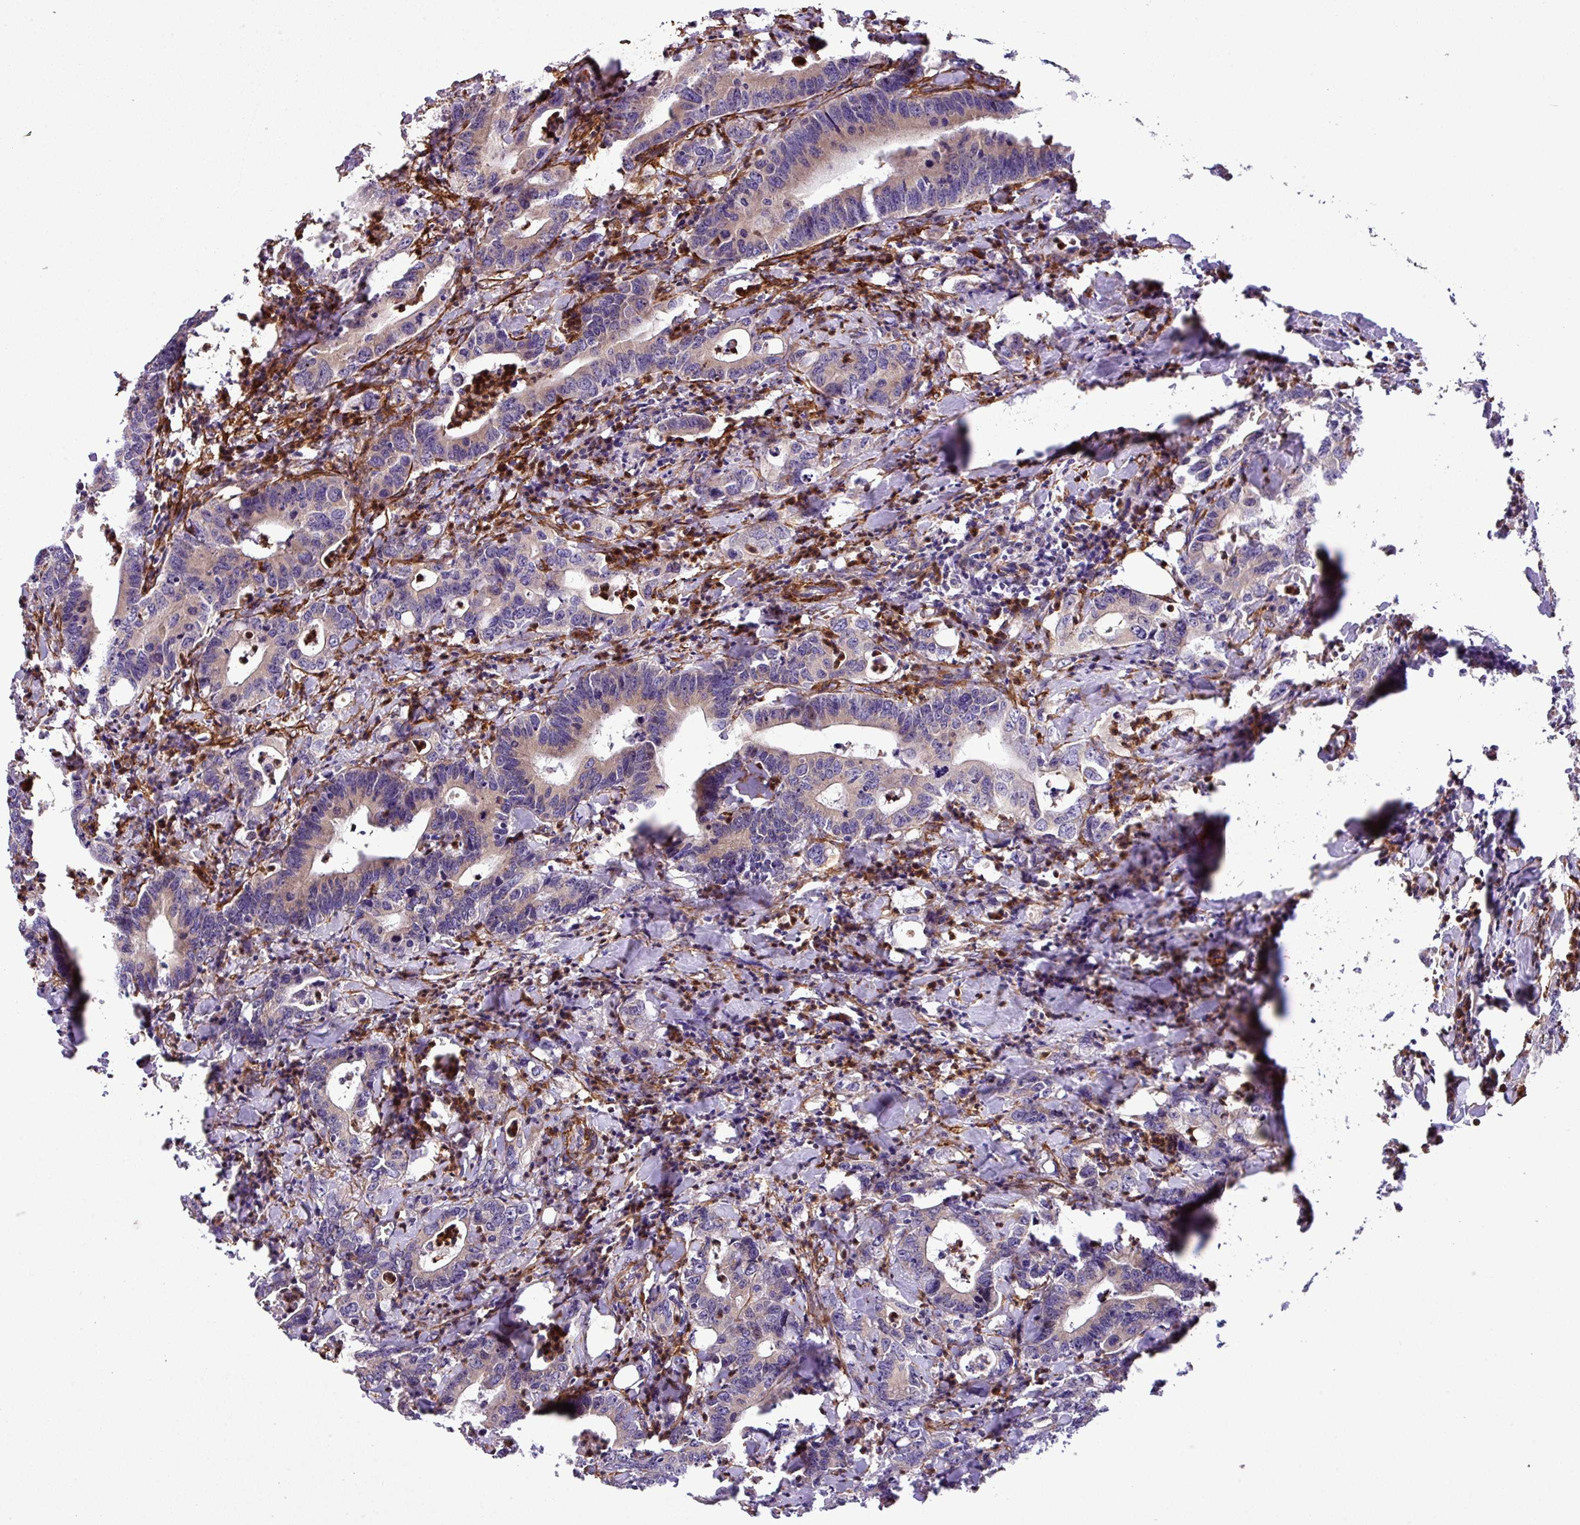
{"staining": {"intensity": "weak", "quantity": "<25%", "location": "cytoplasmic/membranous"}, "tissue": "colorectal cancer", "cell_type": "Tumor cells", "image_type": "cancer", "snomed": [{"axis": "morphology", "description": "Adenocarcinoma, NOS"}, {"axis": "topography", "description": "Colon"}], "caption": "Image shows no significant protein positivity in tumor cells of colorectal cancer. Nuclei are stained in blue.", "gene": "FAM47E", "patient": {"sex": "female", "age": 75}}